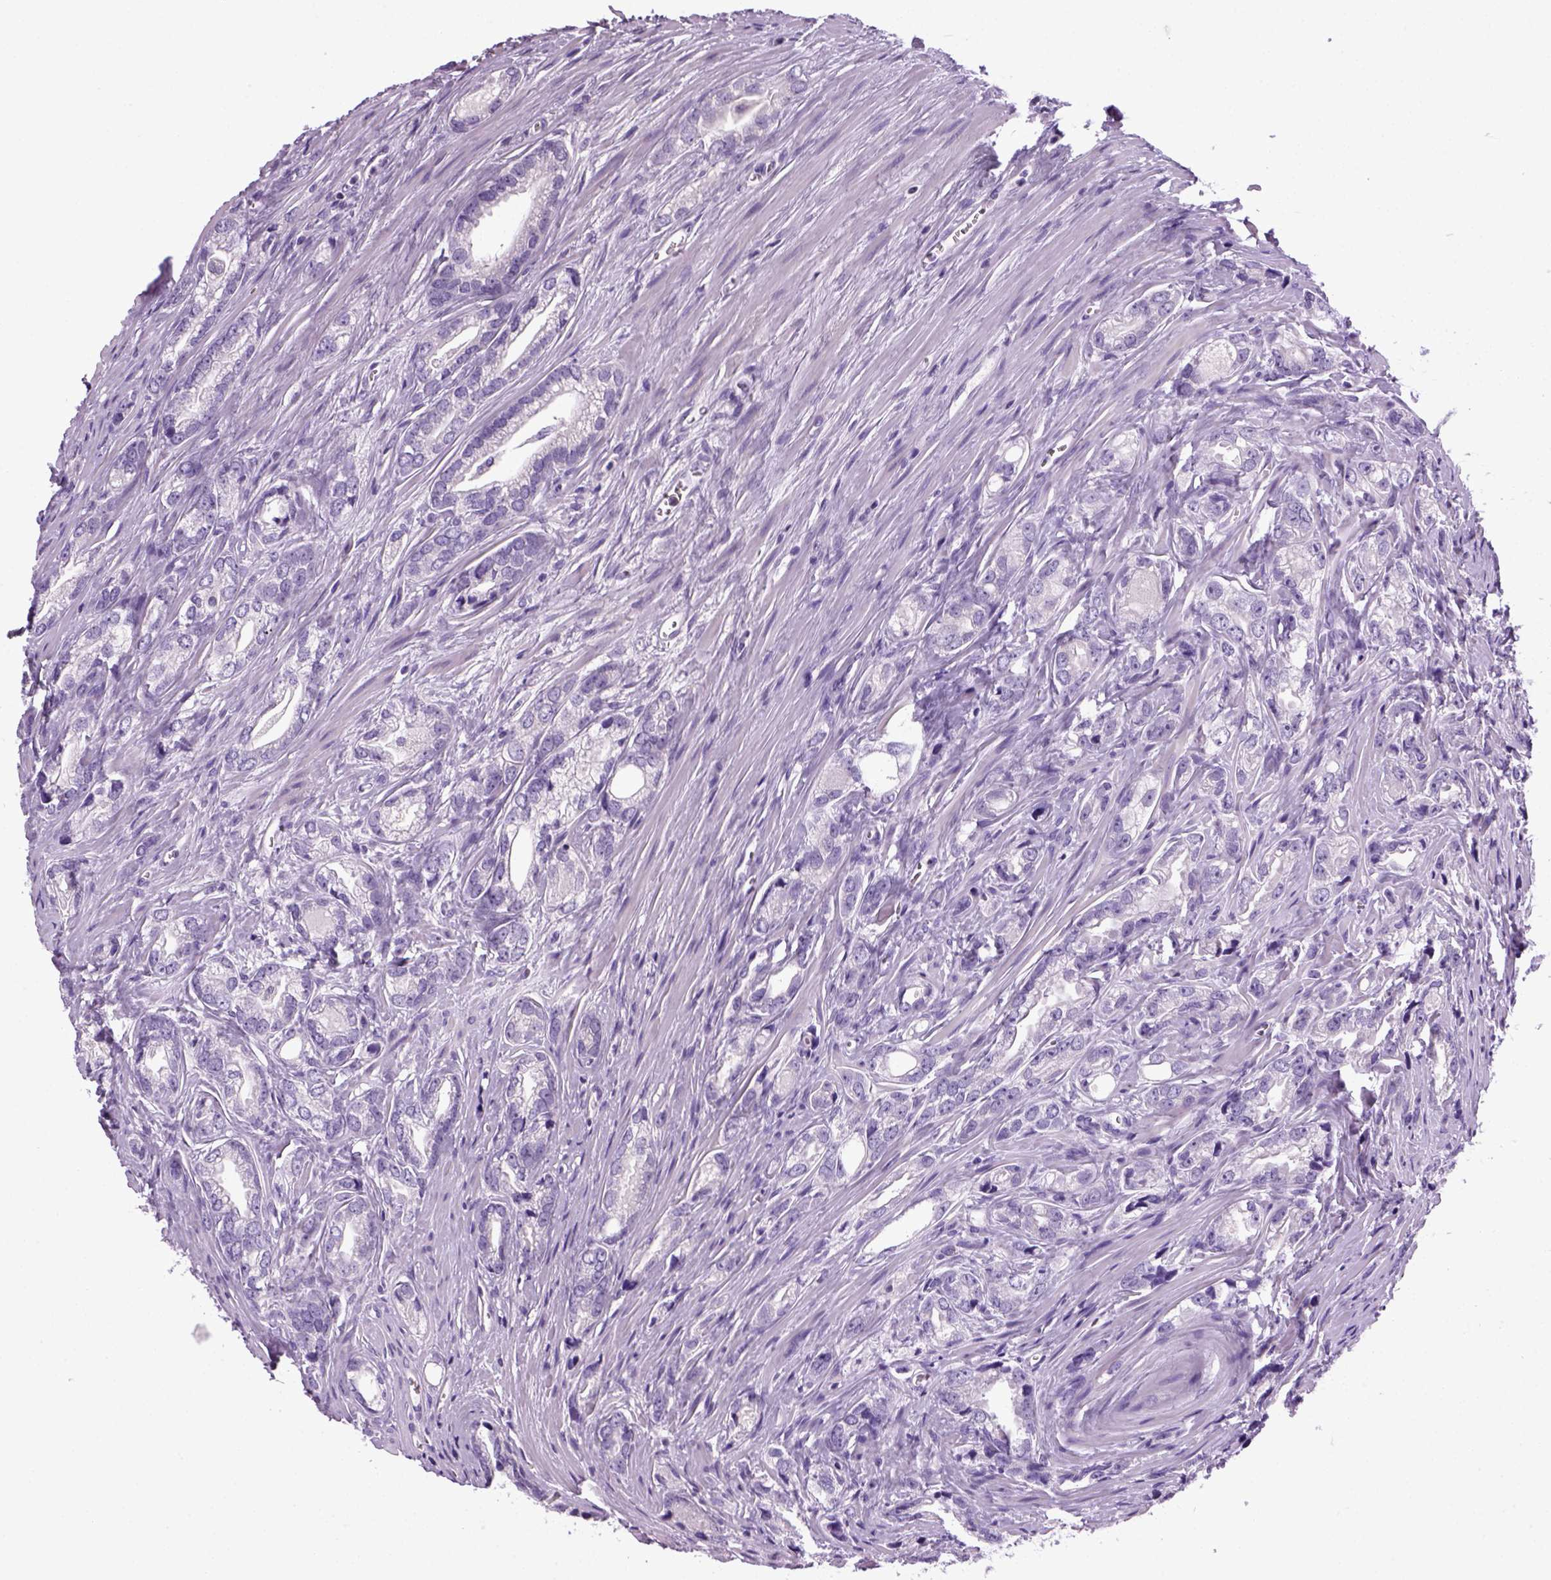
{"staining": {"intensity": "negative", "quantity": "none", "location": "none"}, "tissue": "prostate cancer", "cell_type": "Tumor cells", "image_type": "cancer", "snomed": [{"axis": "morphology", "description": "Adenocarcinoma, NOS"}, {"axis": "morphology", "description": "Adenocarcinoma, High grade"}, {"axis": "topography", "description": "Prostate"}], "caption": "Immunohistochemical staining of human prostate adenocarcinoma (high-grade) demonstrates no significant positivity in tumor cells.", "gene": "HMCN2", "patient": {"sex": "male", "age": 70}}